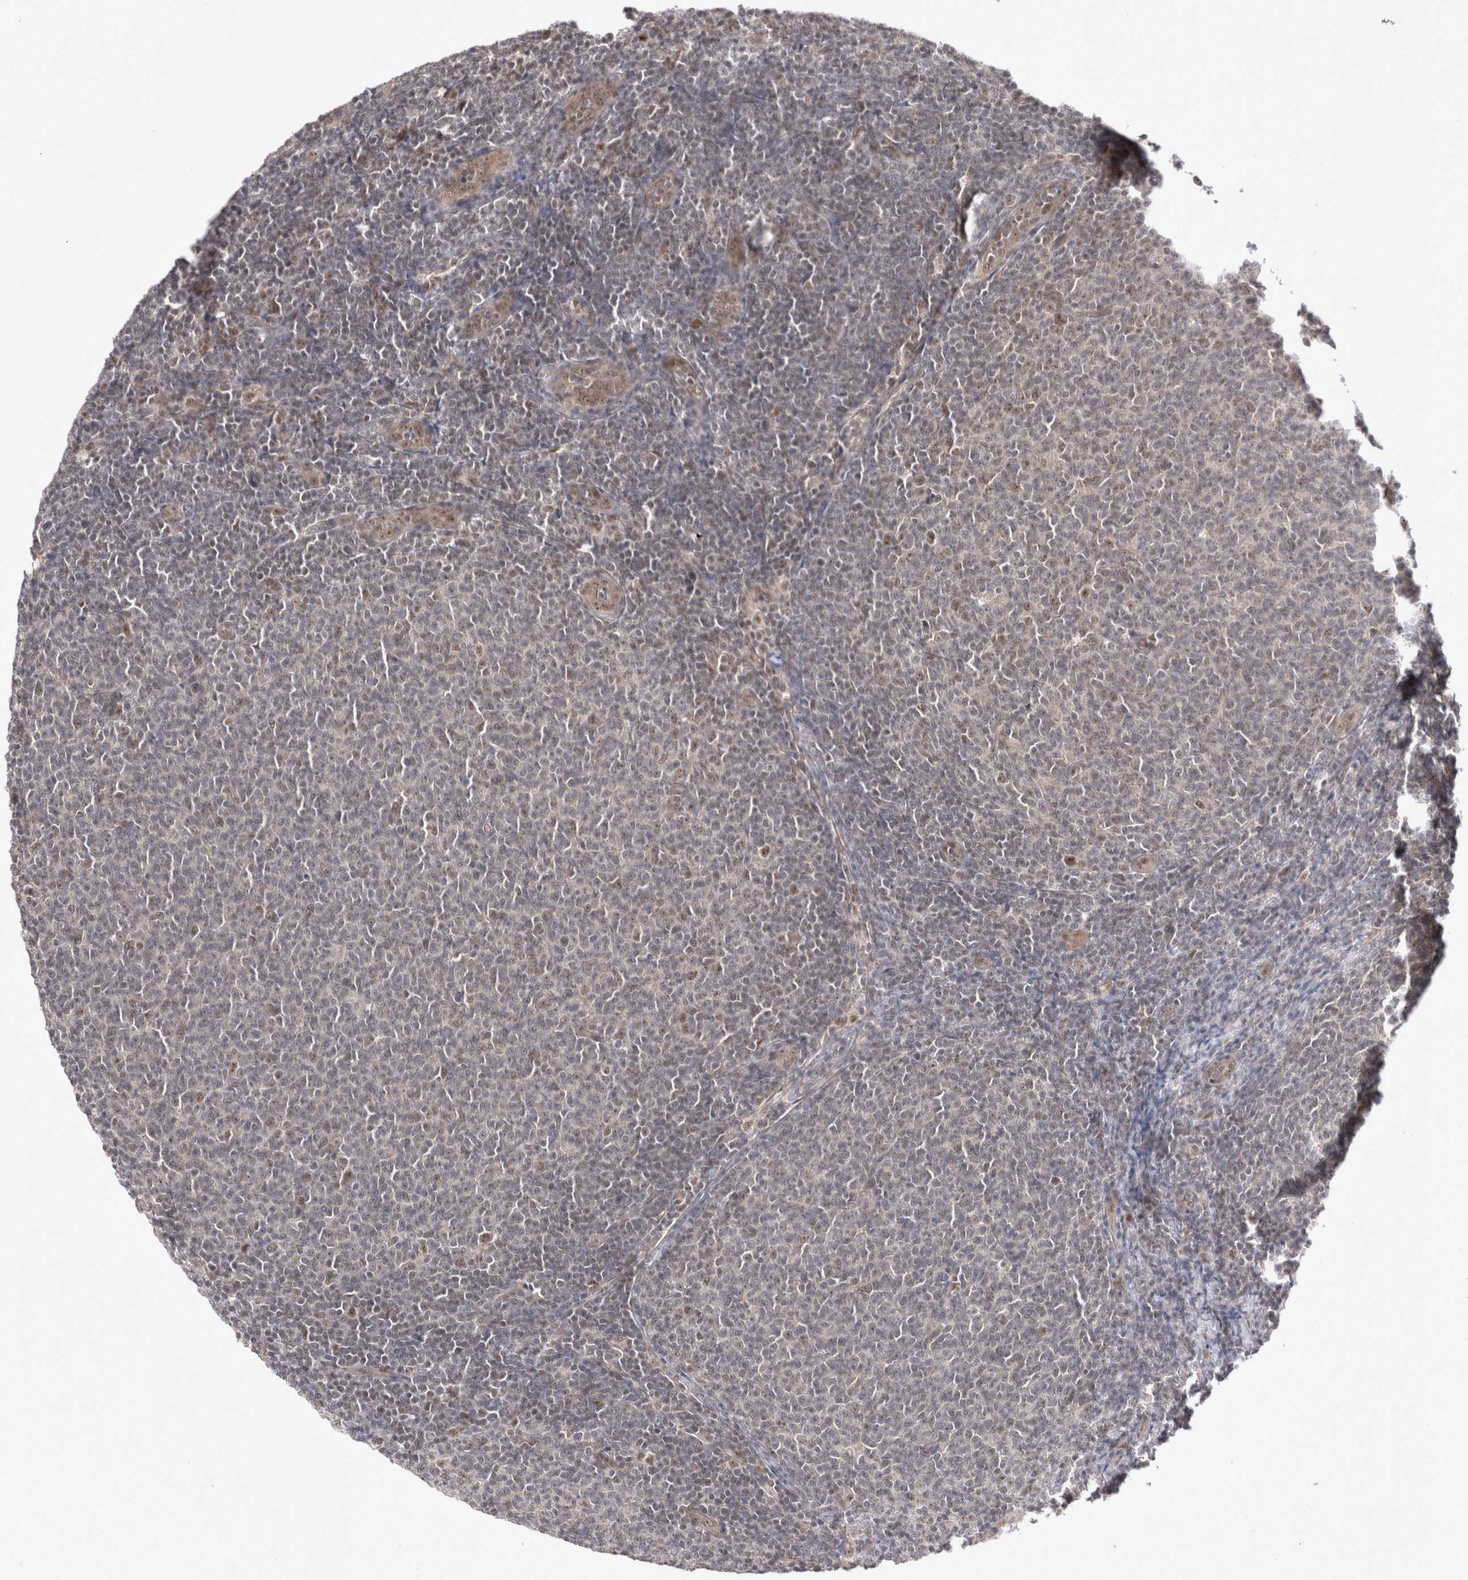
{"staining": {"intensity": "moderate", "quantity": "<25%", "location": "nuclear"}, "tissue": "lymphoma", "cell_type": "Tumor cells", "image_type": "cancer", "snomed": [{"axis": "morphology", "description": "Malignant lymphoma, non-Hodgkin's type, Low grade"}, {"axis": "topography", "description": "Lymph node"}], "caption": "Immunohistochemistry of human lymphoma shows low levels of moderate nuclear staining in about <25% of tumor cells.", "gene": "EXOSC4", "patient": {"sex": "male", "age": 66}}